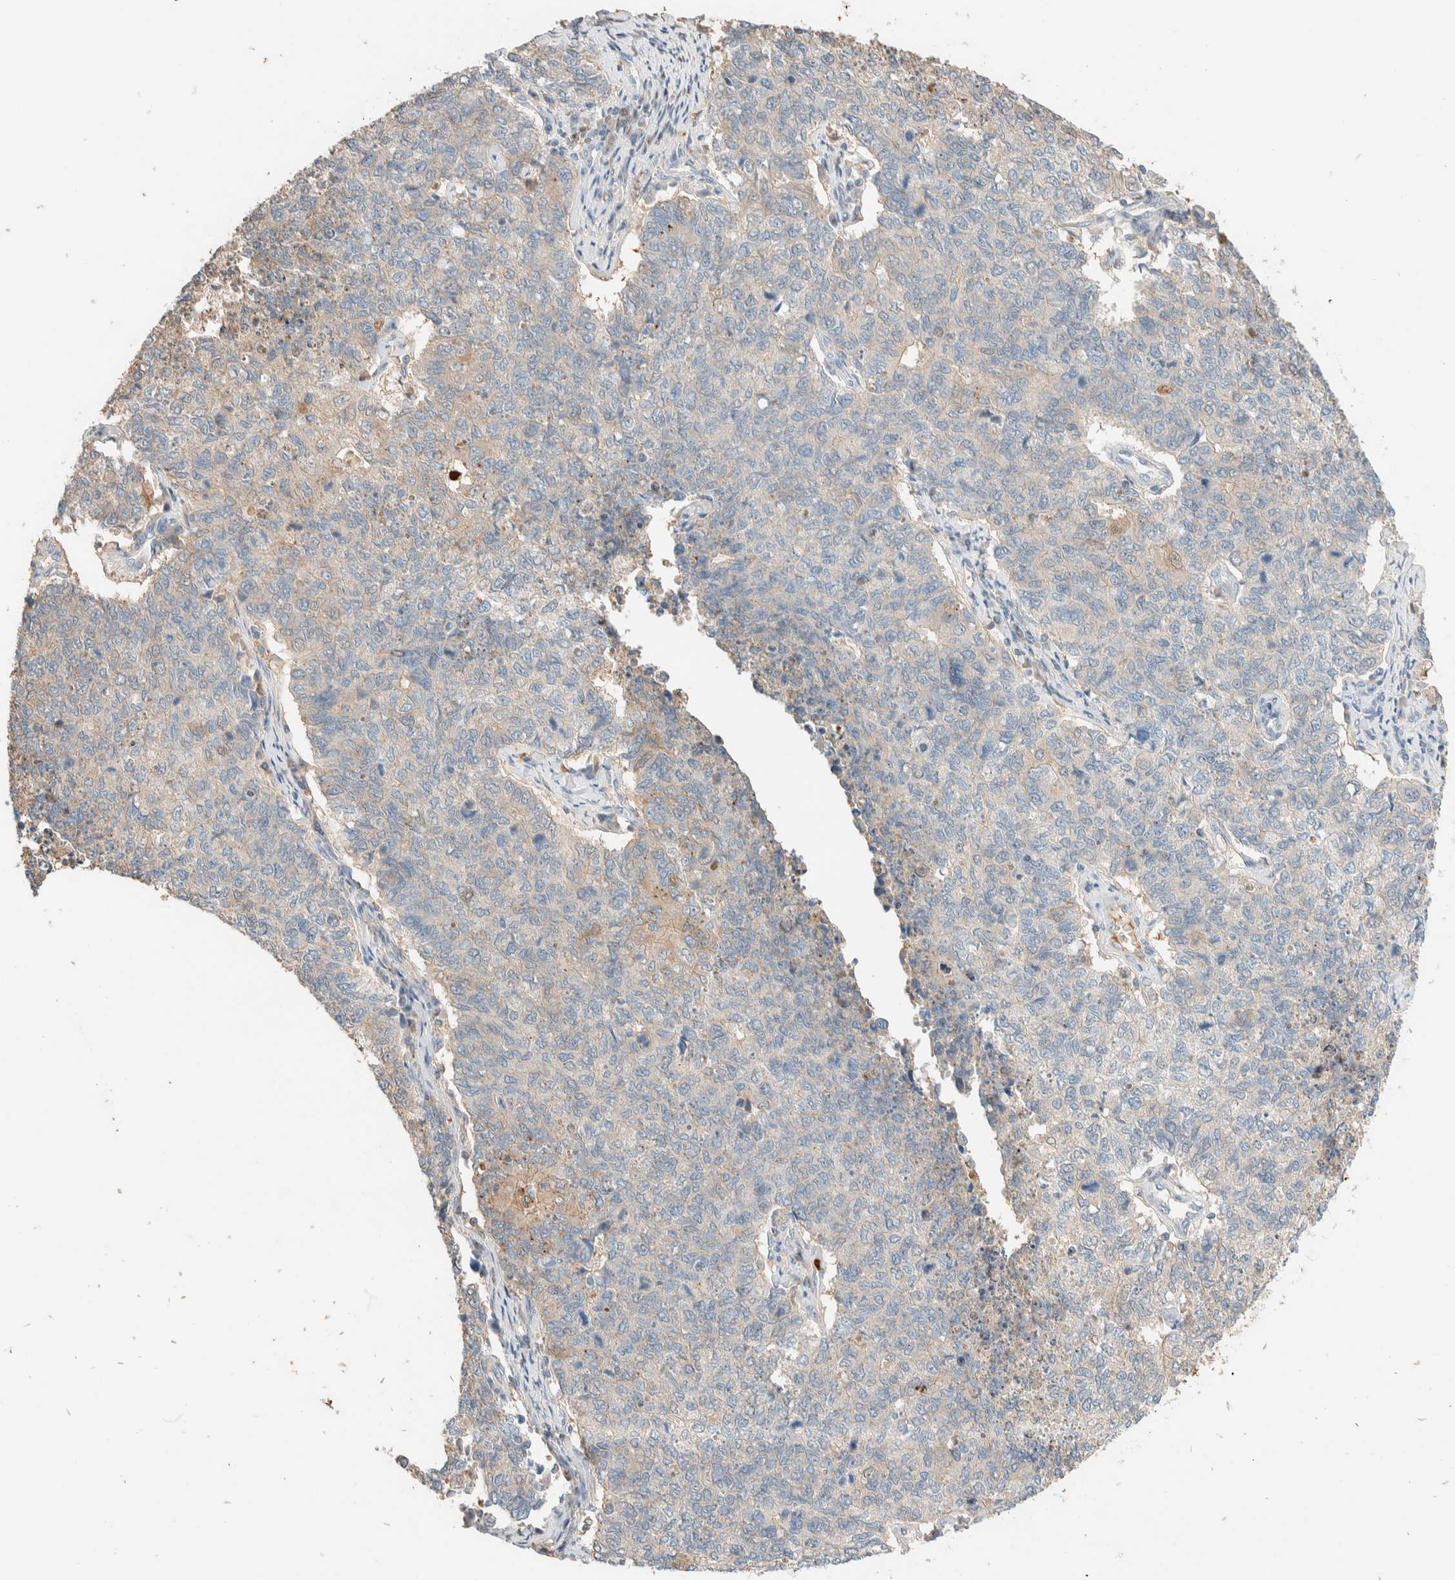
{"staining": {"intensity": "negative", "quantity": "none", "location": "none"}, "tissue": "cervical cancer", "cell_type": "Tumor cells", "image_type": "cancer", "snomed": [{"axis": "morphology", "description": "Squamous cell carcinoma, NOS"}, {"axis": "topography", "description": "Cervix"}], "caption": "A high-resolution image shows immunohistochemistry staining of cervical squamous cell carcinoma, which exhibits no significant expression in tumor cells.", "gene": "SETD4", "patient": {"sex": "female", "age": 63}}